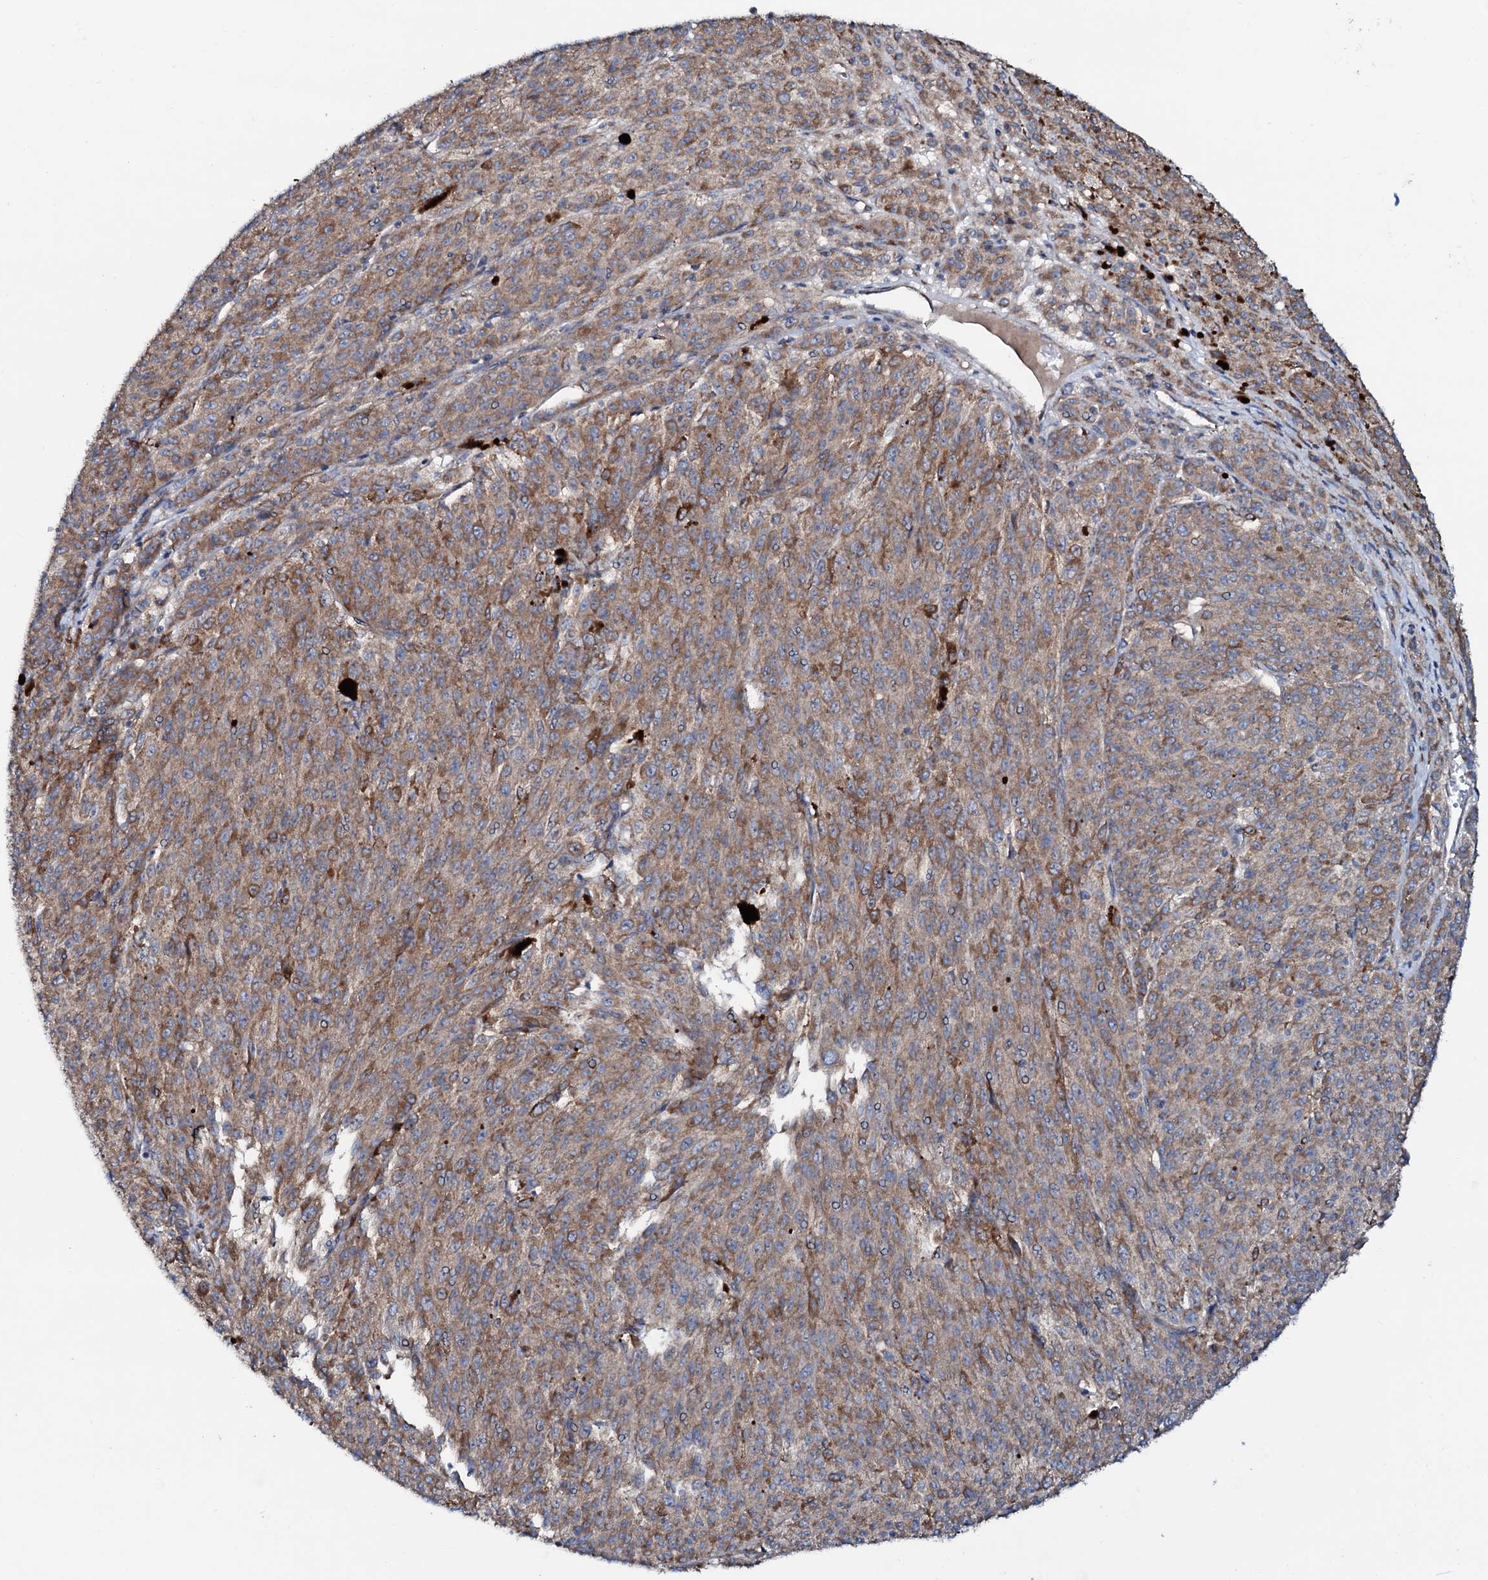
{"staining": {"intensity": "moderate", "quantity": ">75%", "location": "cytoplasmic/membranous"}, "tissue": "melanoma", "cell_type": "Tumor cells", "image_type": "cancer", "snomed": [{"axis": "morphology", "description": "Malignant melanoma, NOS"}, {"axis": "topography", "description": "Skin"}], "caption": "Approximately >75% of tumor cells in human melanoma show moderate cytoplasmic/membranous protein staining as visualized by brown immunohistochemical staining.", "gene": "STARD13", "patient": {"sex": "female", "age": 52}}